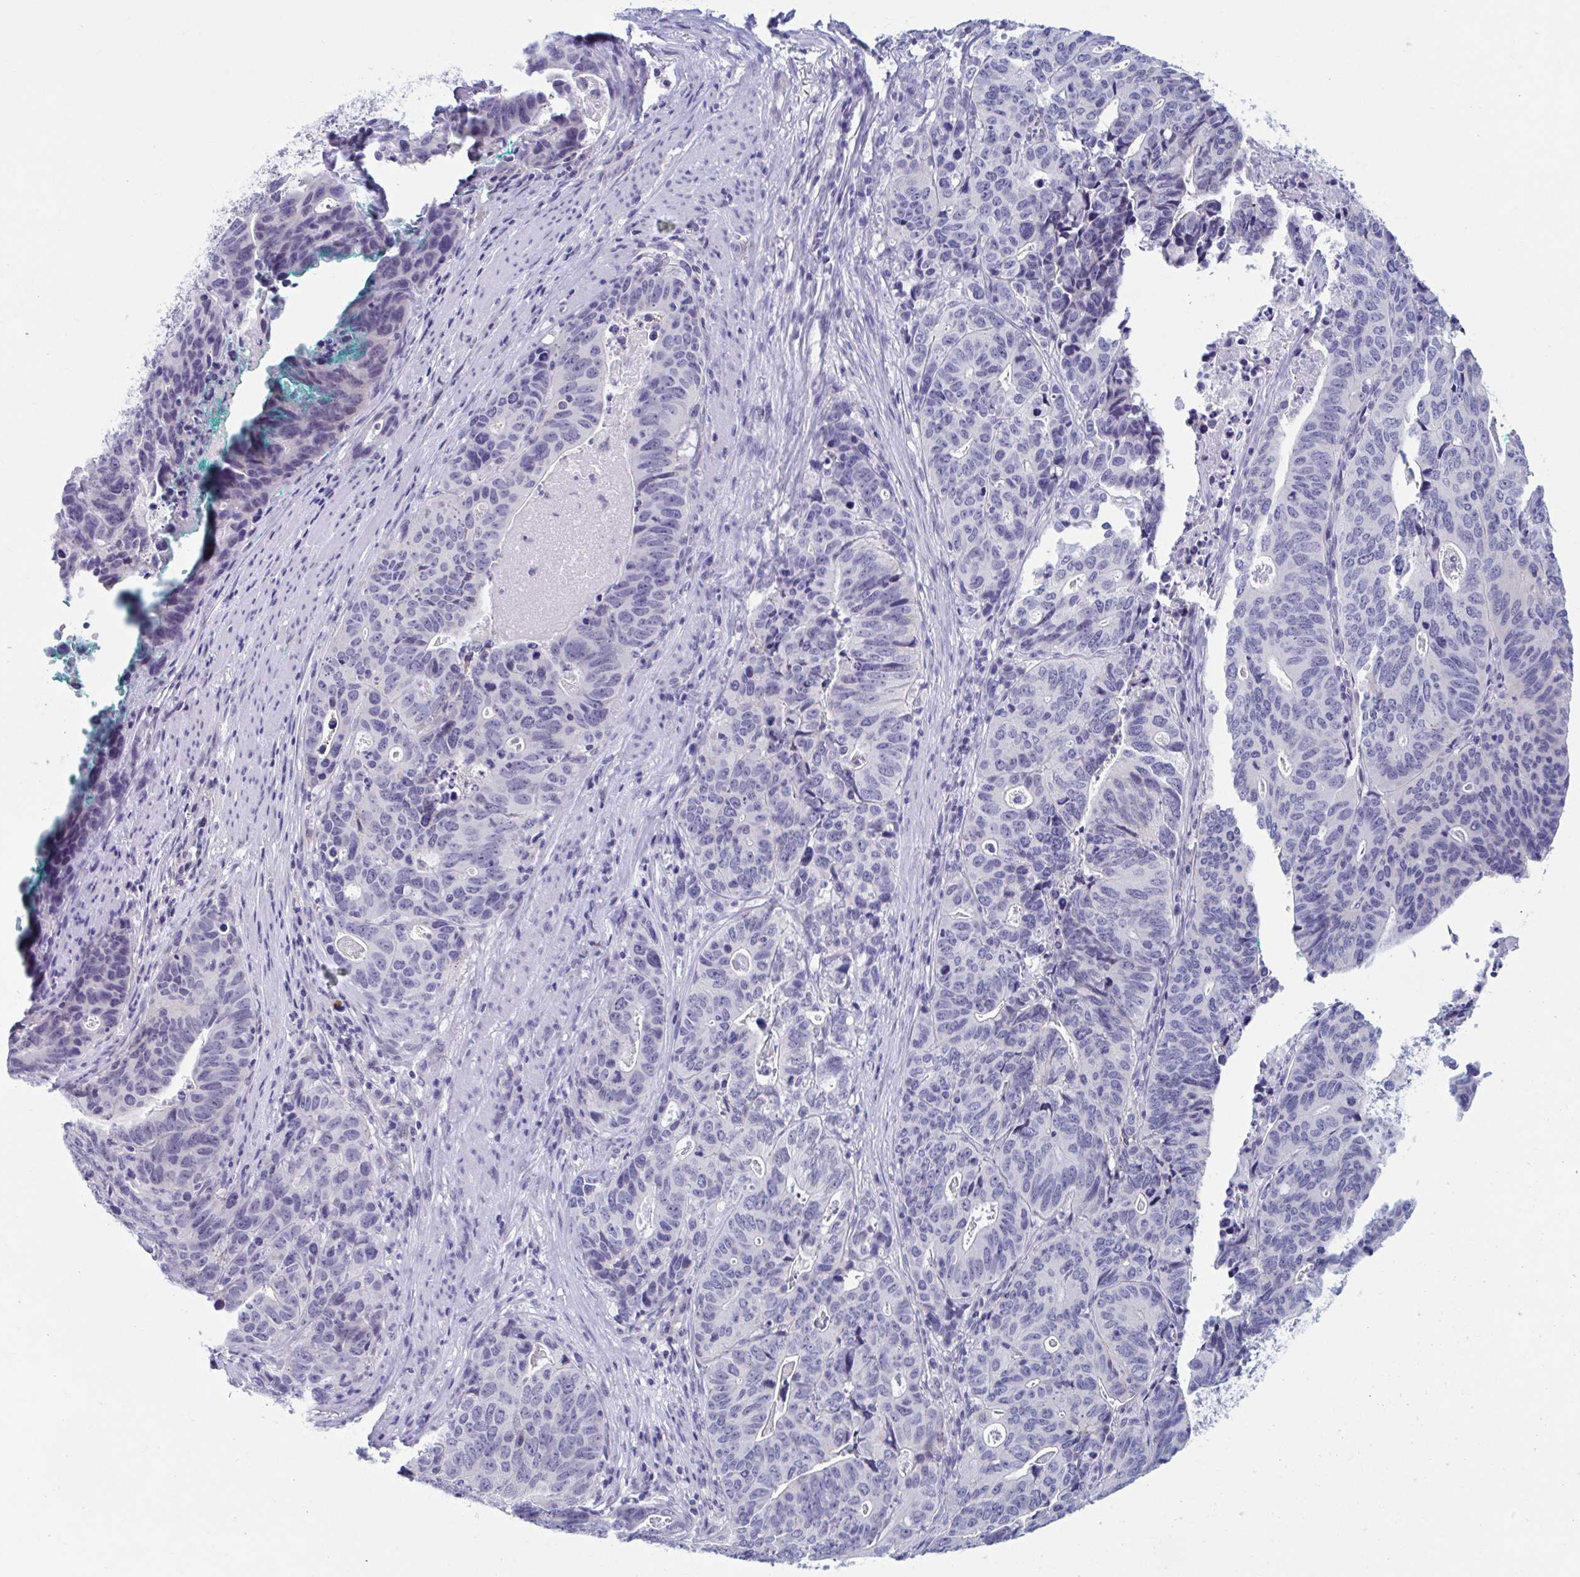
{"staining": {"intensity": "negative", "quantity": "none", "location": "none"}, "tissue": "stomach cancer", "cell_type": "Tumor cells", "image_type": "cancer", "snomed": [{"axis": "morphology", "description": "Adenocarcinoma, NOS"}, {"axis": "topography", "description": "Stomach, upper"}], "caption": "Human stomach cancer (adenocarcinoma) stained for a protein using IHC displays no positivity in tumor cells.", "gene": "CCDC105", "patient": {"sex": "female", "age": 67}}